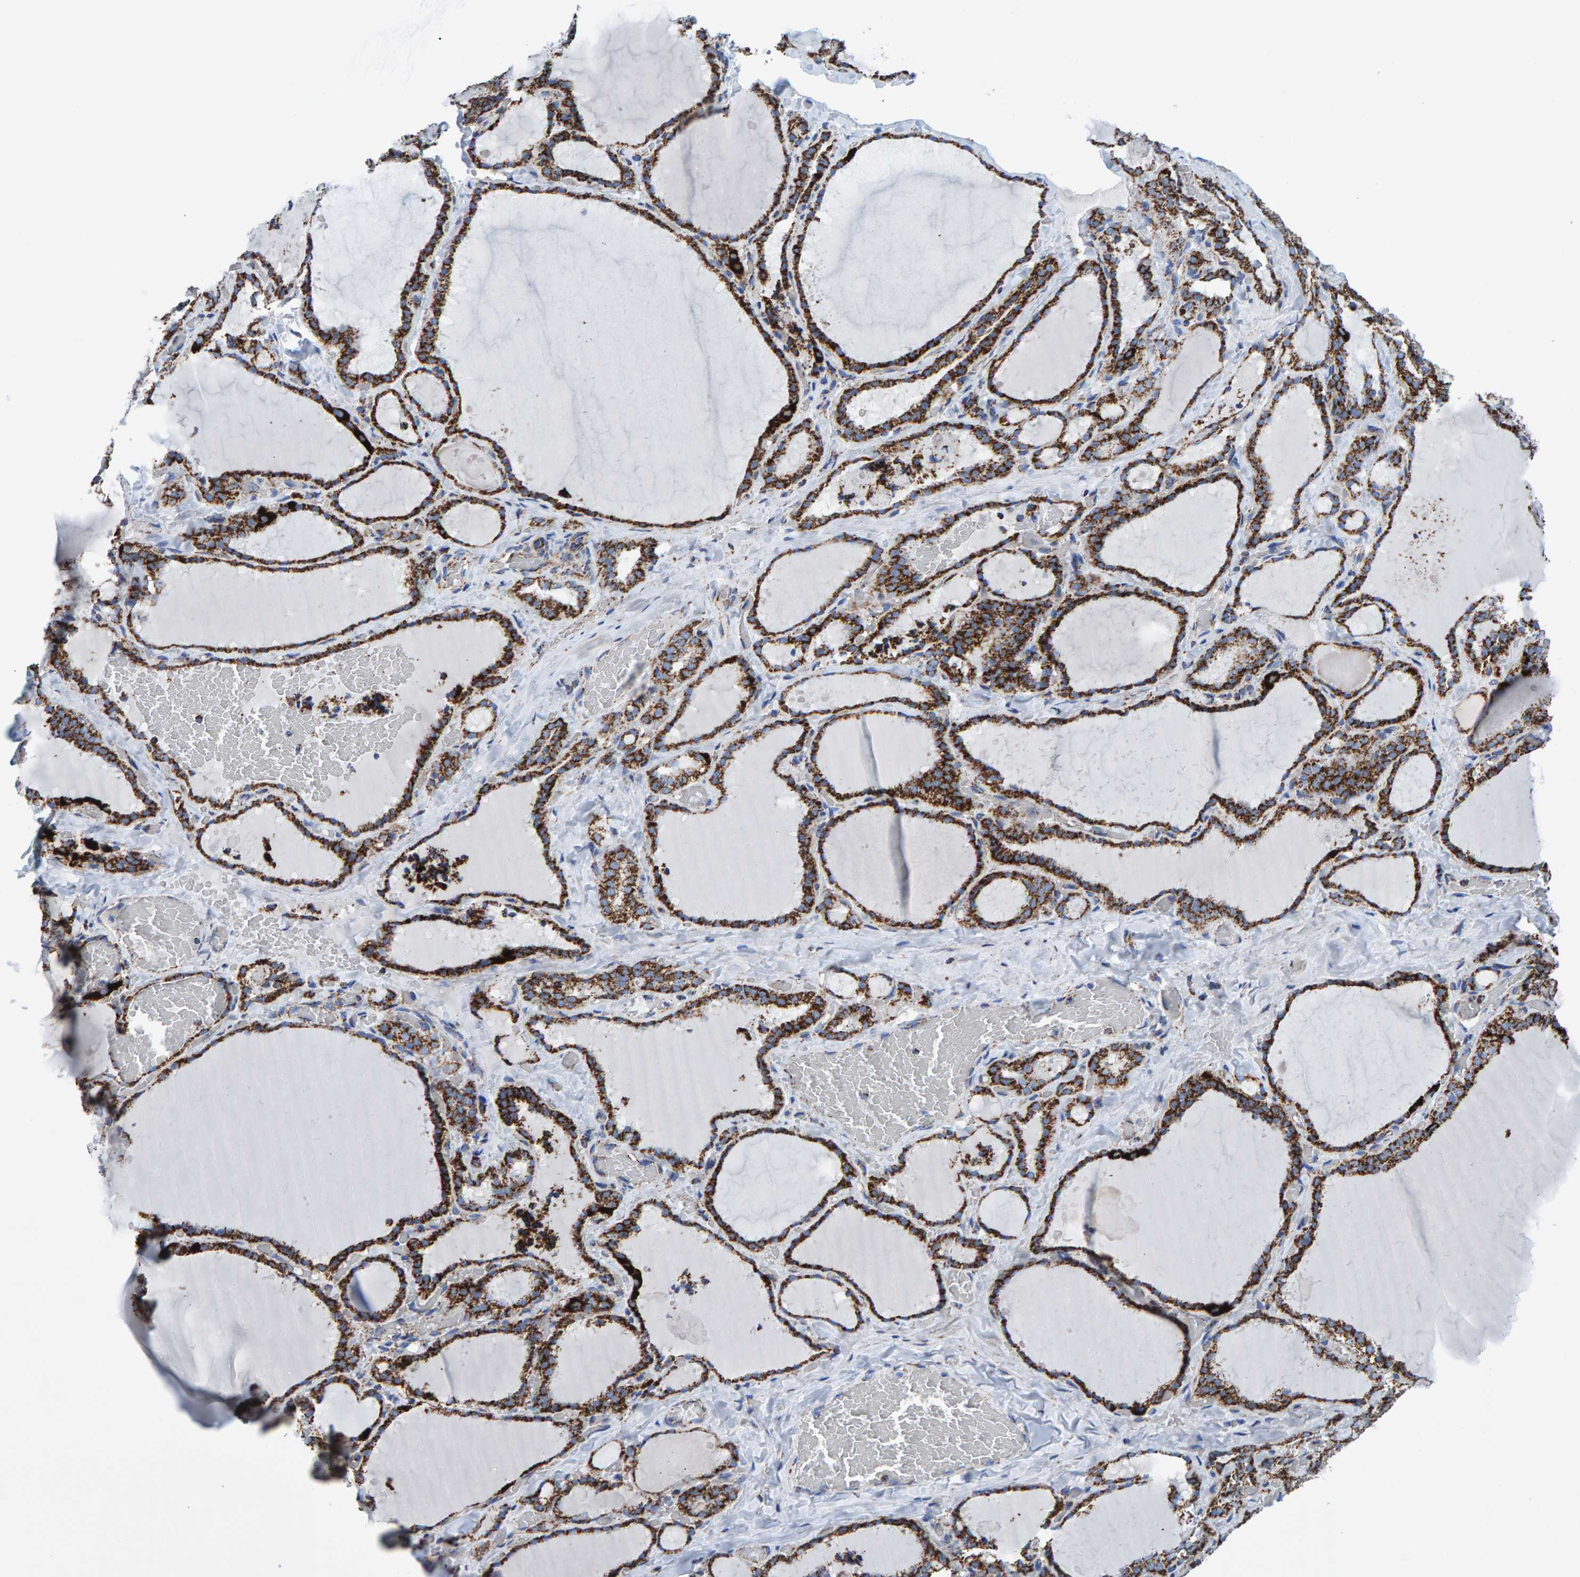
{"staining": {"intensity": "strong", "quantity": ">75%", "location": "cytoplasmic/membranous"}, "tissue": "thyroid gland", "cell_type": "Glandular cells", "image_type": "normal", "snomed": [{"axis": "morphology", "description": "Normal tissue, NOS"}, {"axis": "topography", "description": "Thyroid gland"}], "caption": "Thyroid gland stained with IHC demonstrates strong cytoplasmic/membranous positivity in about >75% of glandular cells.", "gene": "ENSG00000262660", "patient": {"sex": "female", "age": 22}}